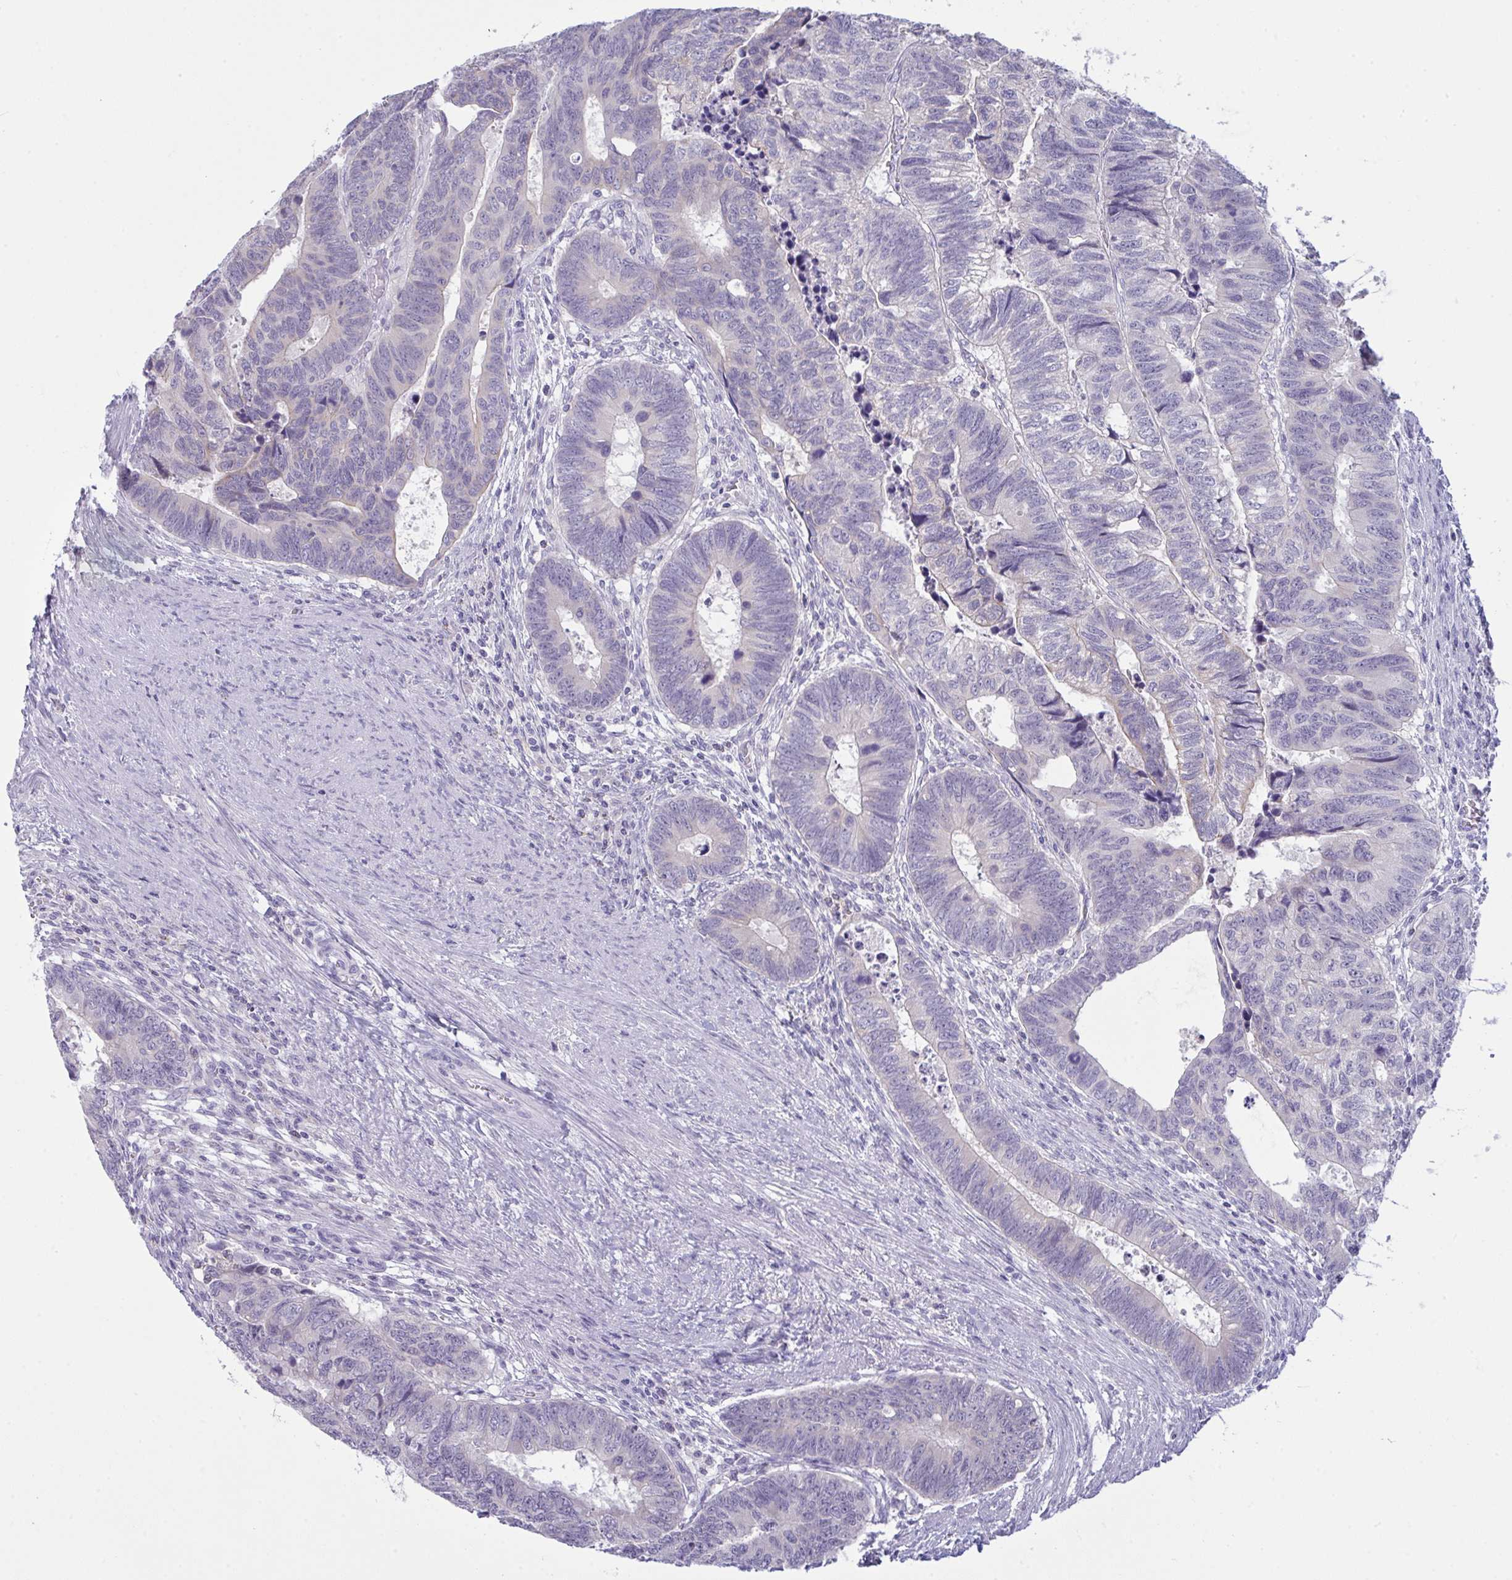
{"staining": {"intensity": "negative", "quantity": "none", "location": "none"}, "tissue": "colorectal cancer", "cell_type": "Tumor cells", "image_type": "cancer", "snomed": [{"axis": "morphology", "description": "Adenocarcinoma, NOS"}, {"axis": "topography", "description": "Colon"}], "caption": "DAB (3,3'-diaminobenzidine) immunohistochemical staining of adenocarcinoma (colorectal) reveals no significant positivity in tumor cells. (DAB immunohistochemistry (IHC), high magnification).", "gene": "TENT5D", "patient": {"sex": "male", "age": 62}}